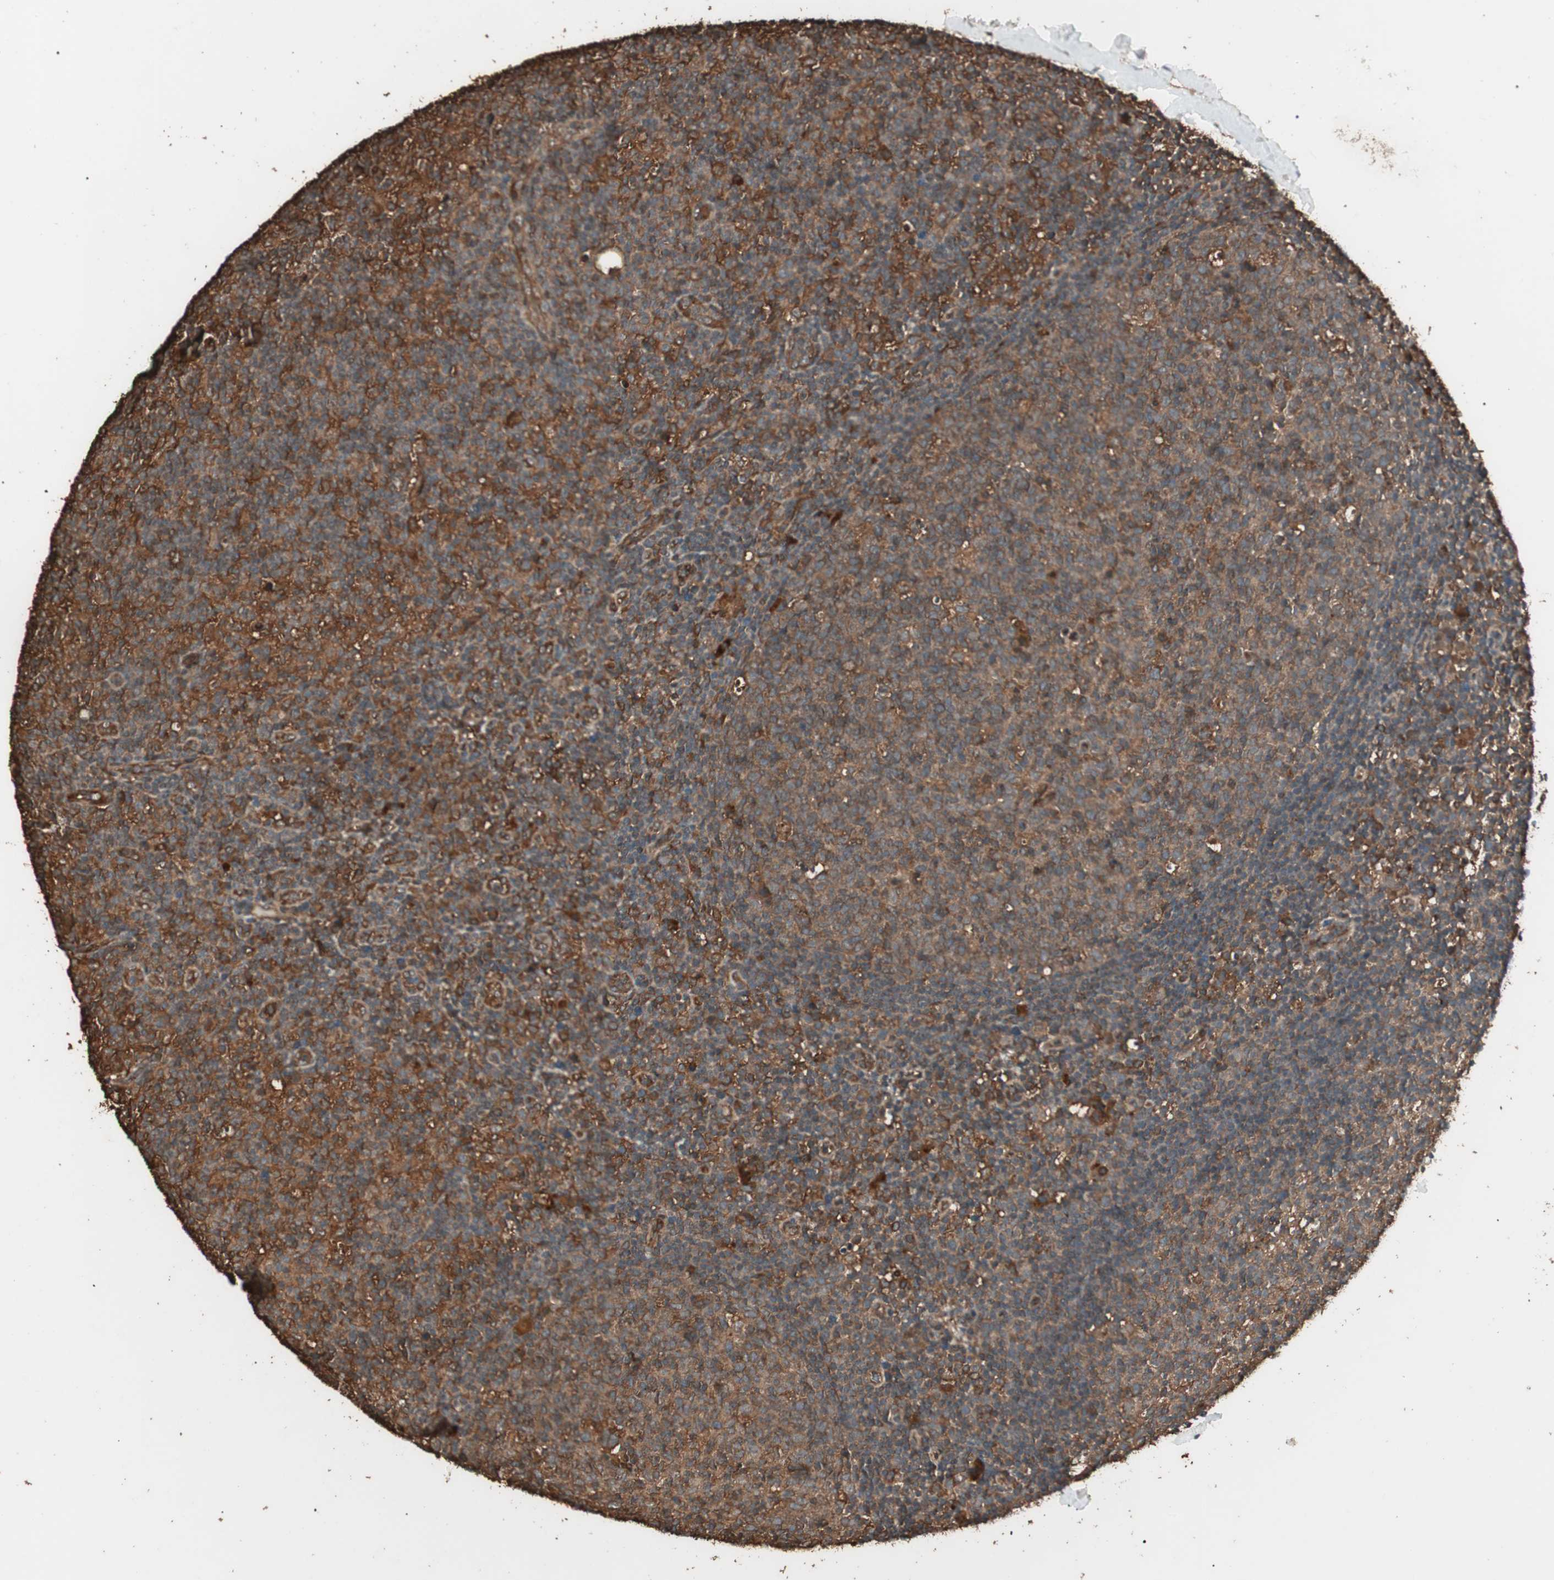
{"staining": {"intensity": "strong", "quantity": ">75%", "location": "cytoplasmic/membranous"}, "tissue": "lymph node", "cell_type": "Germinal center cells", "image_type": "normal", "snomed": [{"axis": "morphology", "description": "Normal tissue, NOS"}, {"axis": "morphology", "description": "Inflammation, NOS"}, {"axis": "topography", "description": "Lymph node"}], "caption": "Strong cytoplasmic/membranous positivity is present in about >75% of germinal center cells in normal lymph node.", "gene": "CCN4", "patient": {"sex": "male", "age": 55}}